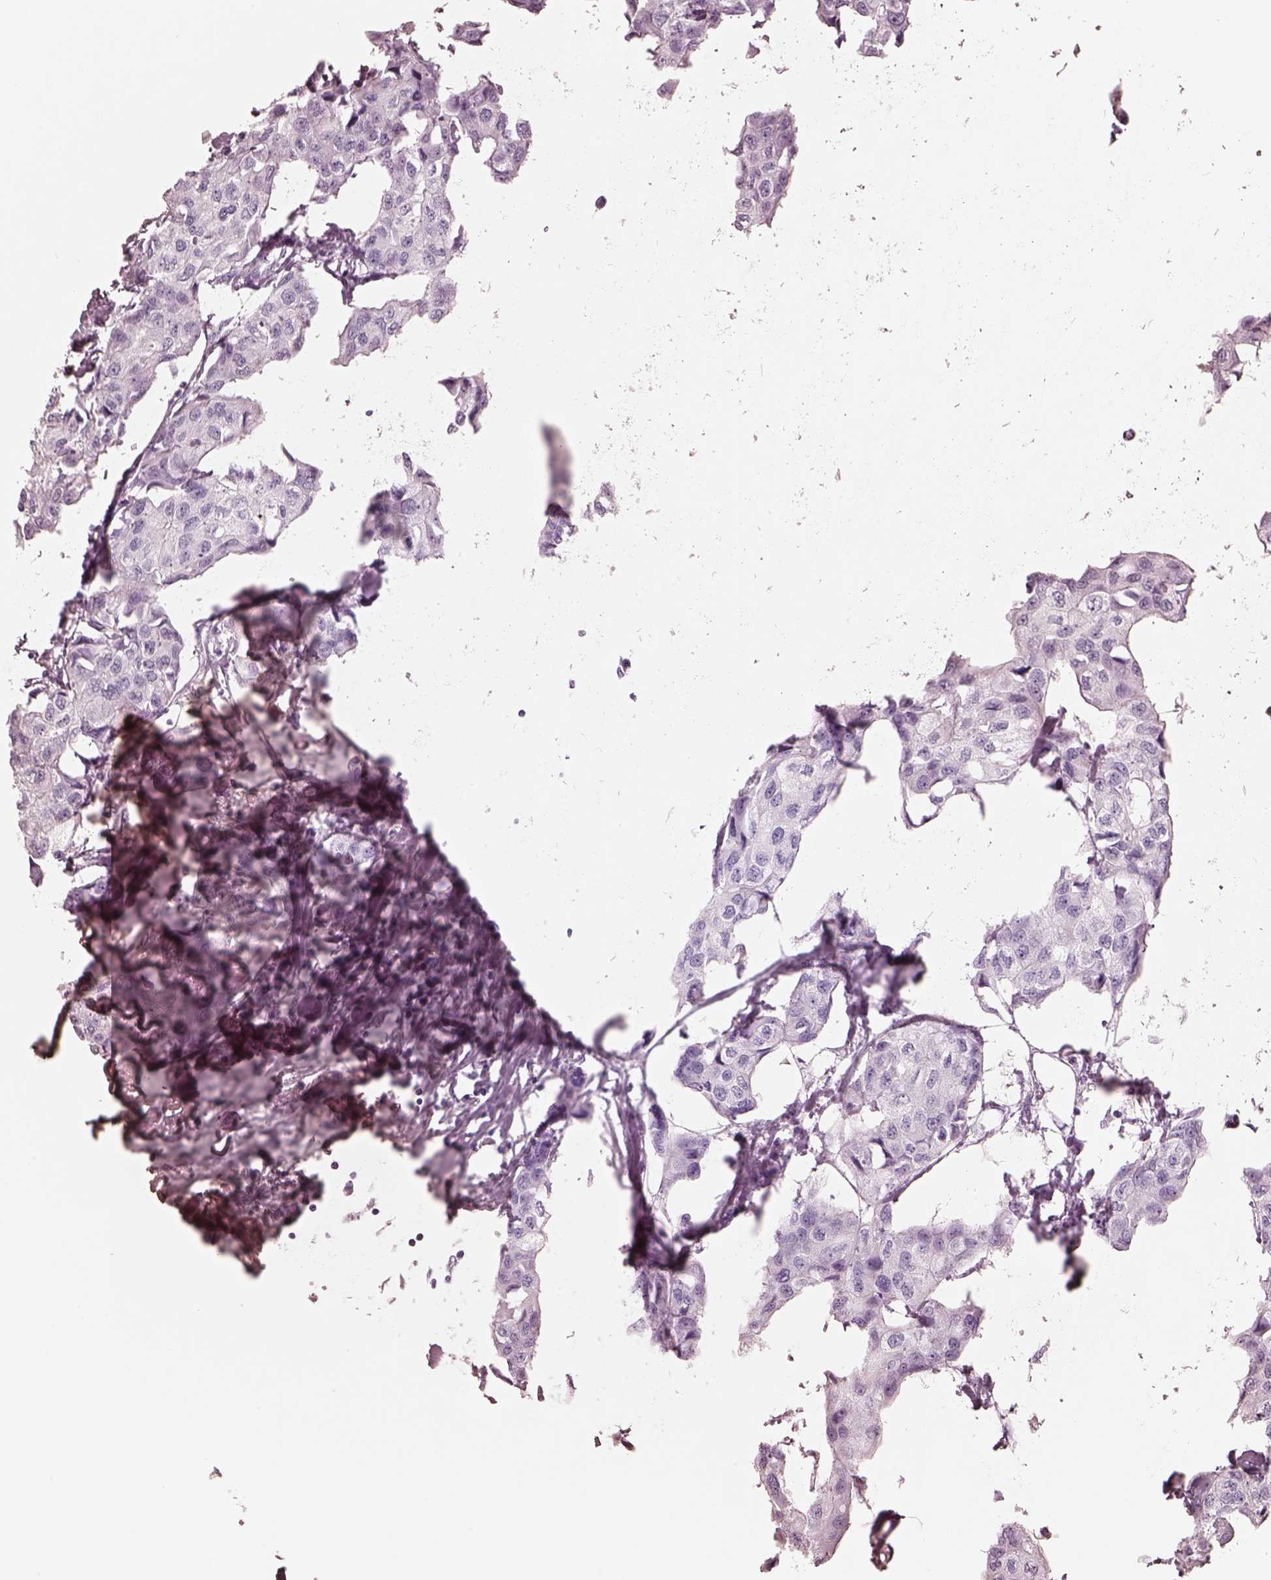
{"staining": {"intensity": "negative", "quantity": "none", "location": "none"}, "tissue": "breast cancer", "cell_type": "Tumor cells", "image_type": "cancer", "snomed": [{"axis": "morphology", "description": "Duct carcinoma"}, {"axis": "topography", "description": "Breast"}], "caption": "Intraductal carcinoma (breast) stained for a protein using immunohistochemistry reveals no expression tumor cells.", "gene": "ELANE", "patient": {"sex": "female", "age": 80}}